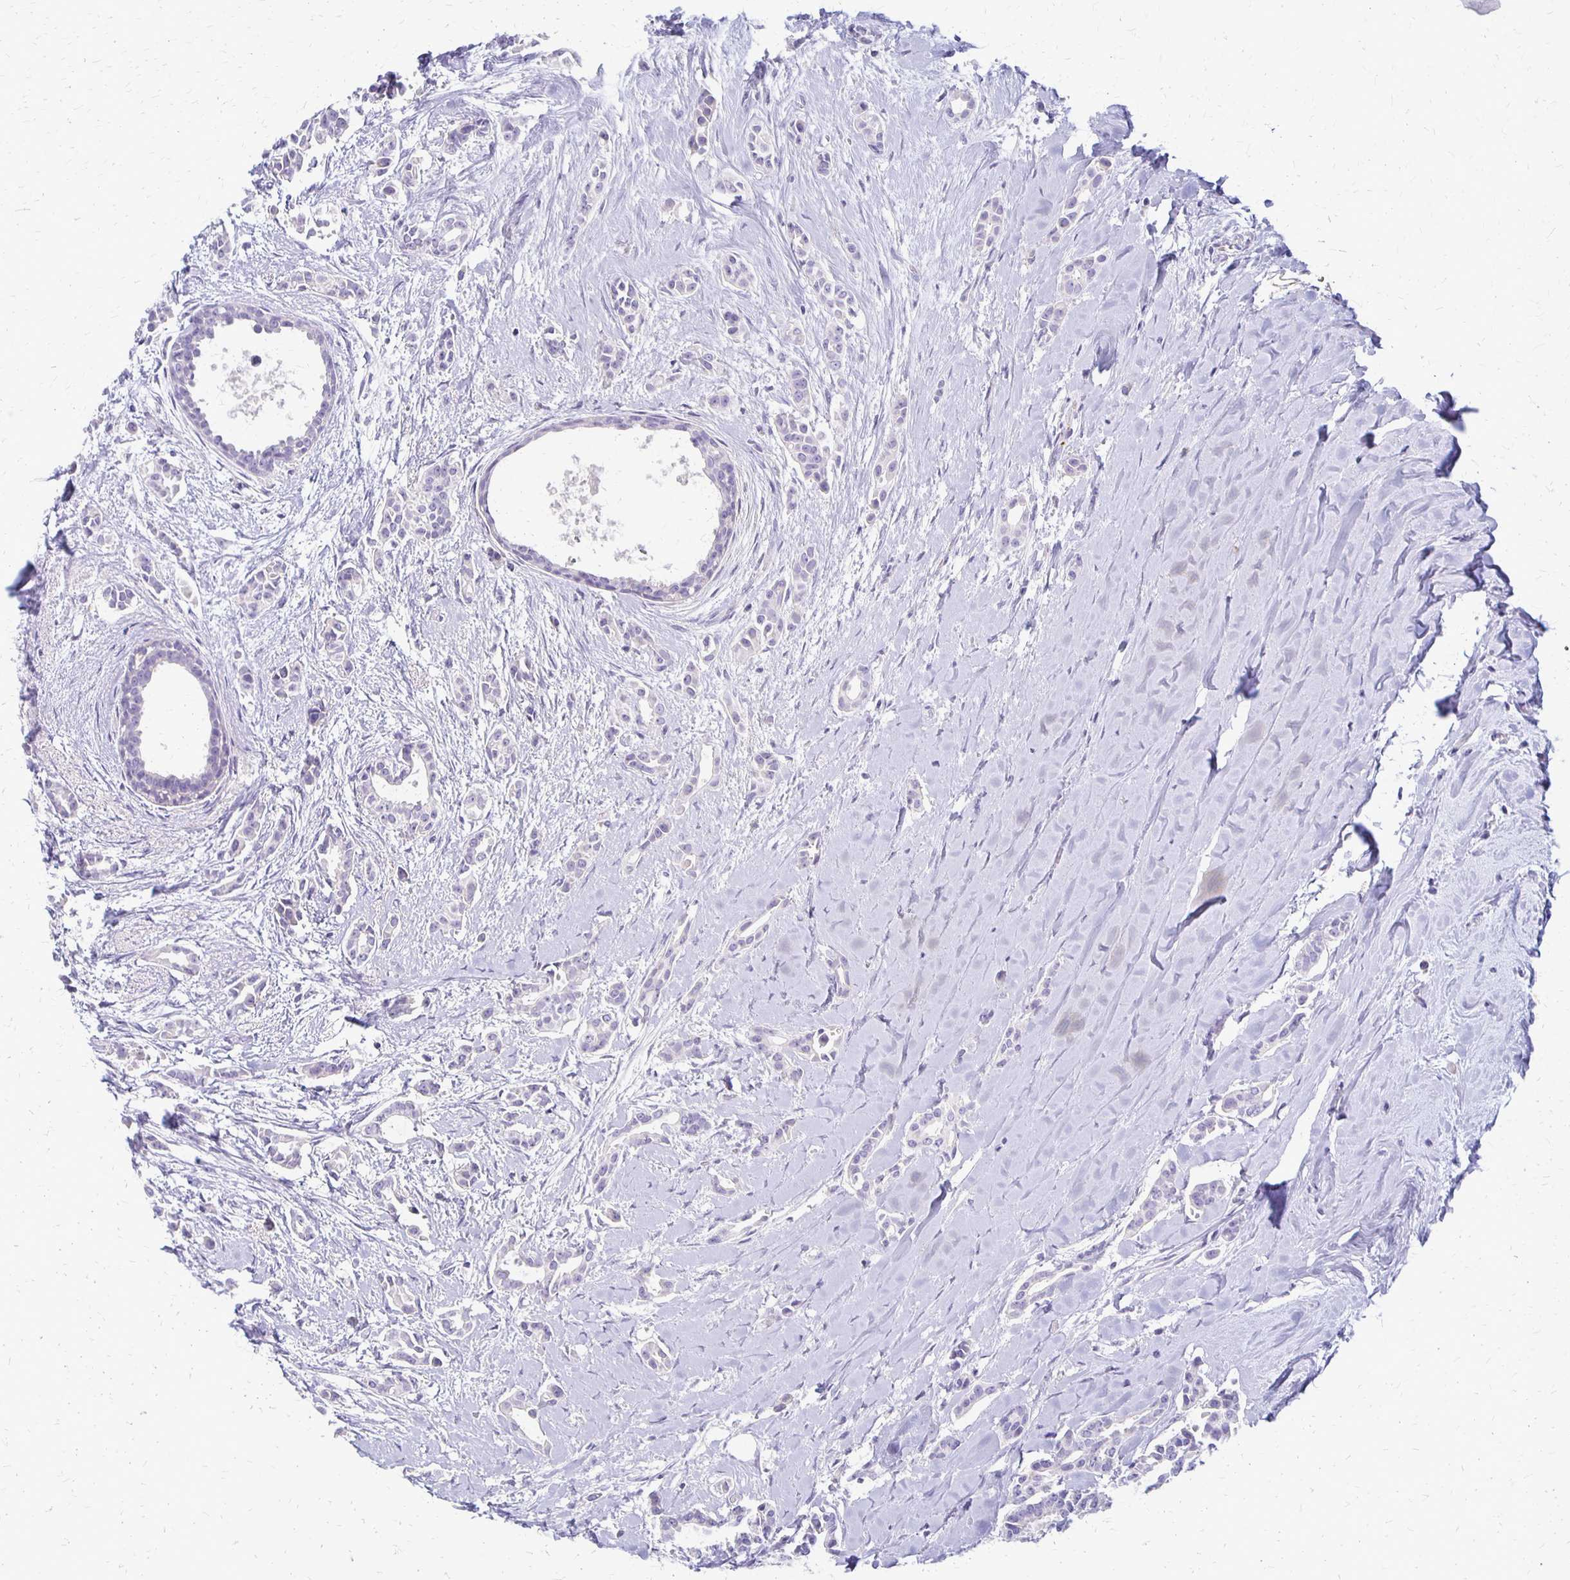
{"staining": {"intensity": "negative", "quantity": "none", "location": "none"}, "tissue": "breast cancer", "cell_type": "Tumor cells", "image_type": "cancer", "snomed": [{"axis": "morphology", "description": "Duct carcinoma"}, {"axis": "topography", "description": "Breast"}], "caption": "Immunohistochemical staining of breast cancer exhibits no significant expression in tumor cells.", "gene": "RHOC", "patient": {"sex": "female", "age": 64}}